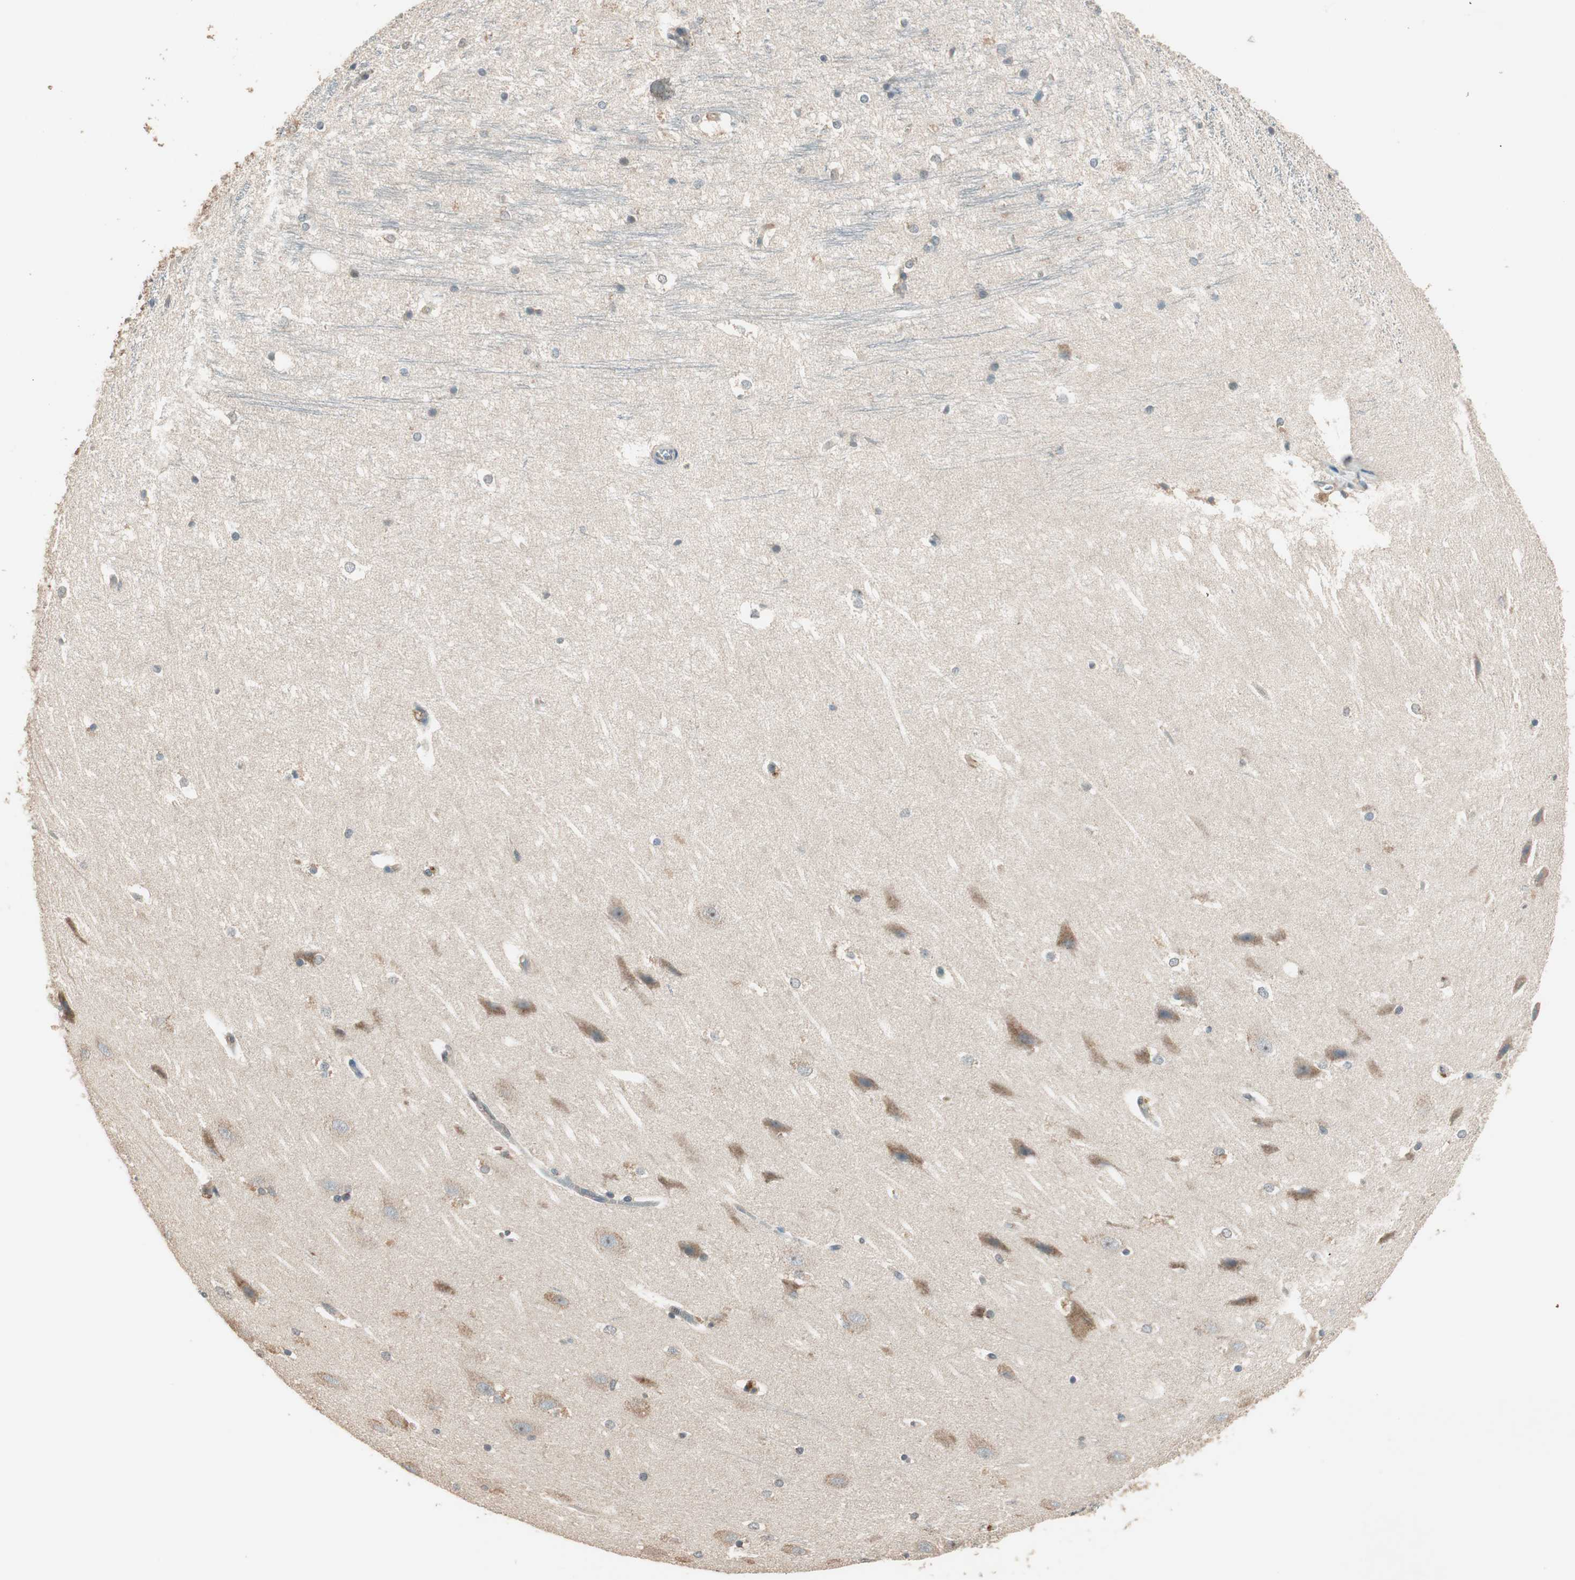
{"staining": {"intensity": "weak", "quantity": "<25%", "location": "cytoplasmic/membranous"}, "tissue": "hippocampus", "cell_type": "Glial cells", "image_type": "normal", "snomed": [{"axis": "morphology", "description": "Normal tissue, NOS"}, {"axis": "topography", "description": "Hippocampus"}], "caption": "Hippocampus stained for a protein using immunohistochemistry (IHC) shows no expression glial cells.", "gene": "TRIM21", "patient": {"sex": "female", "age": 19}}